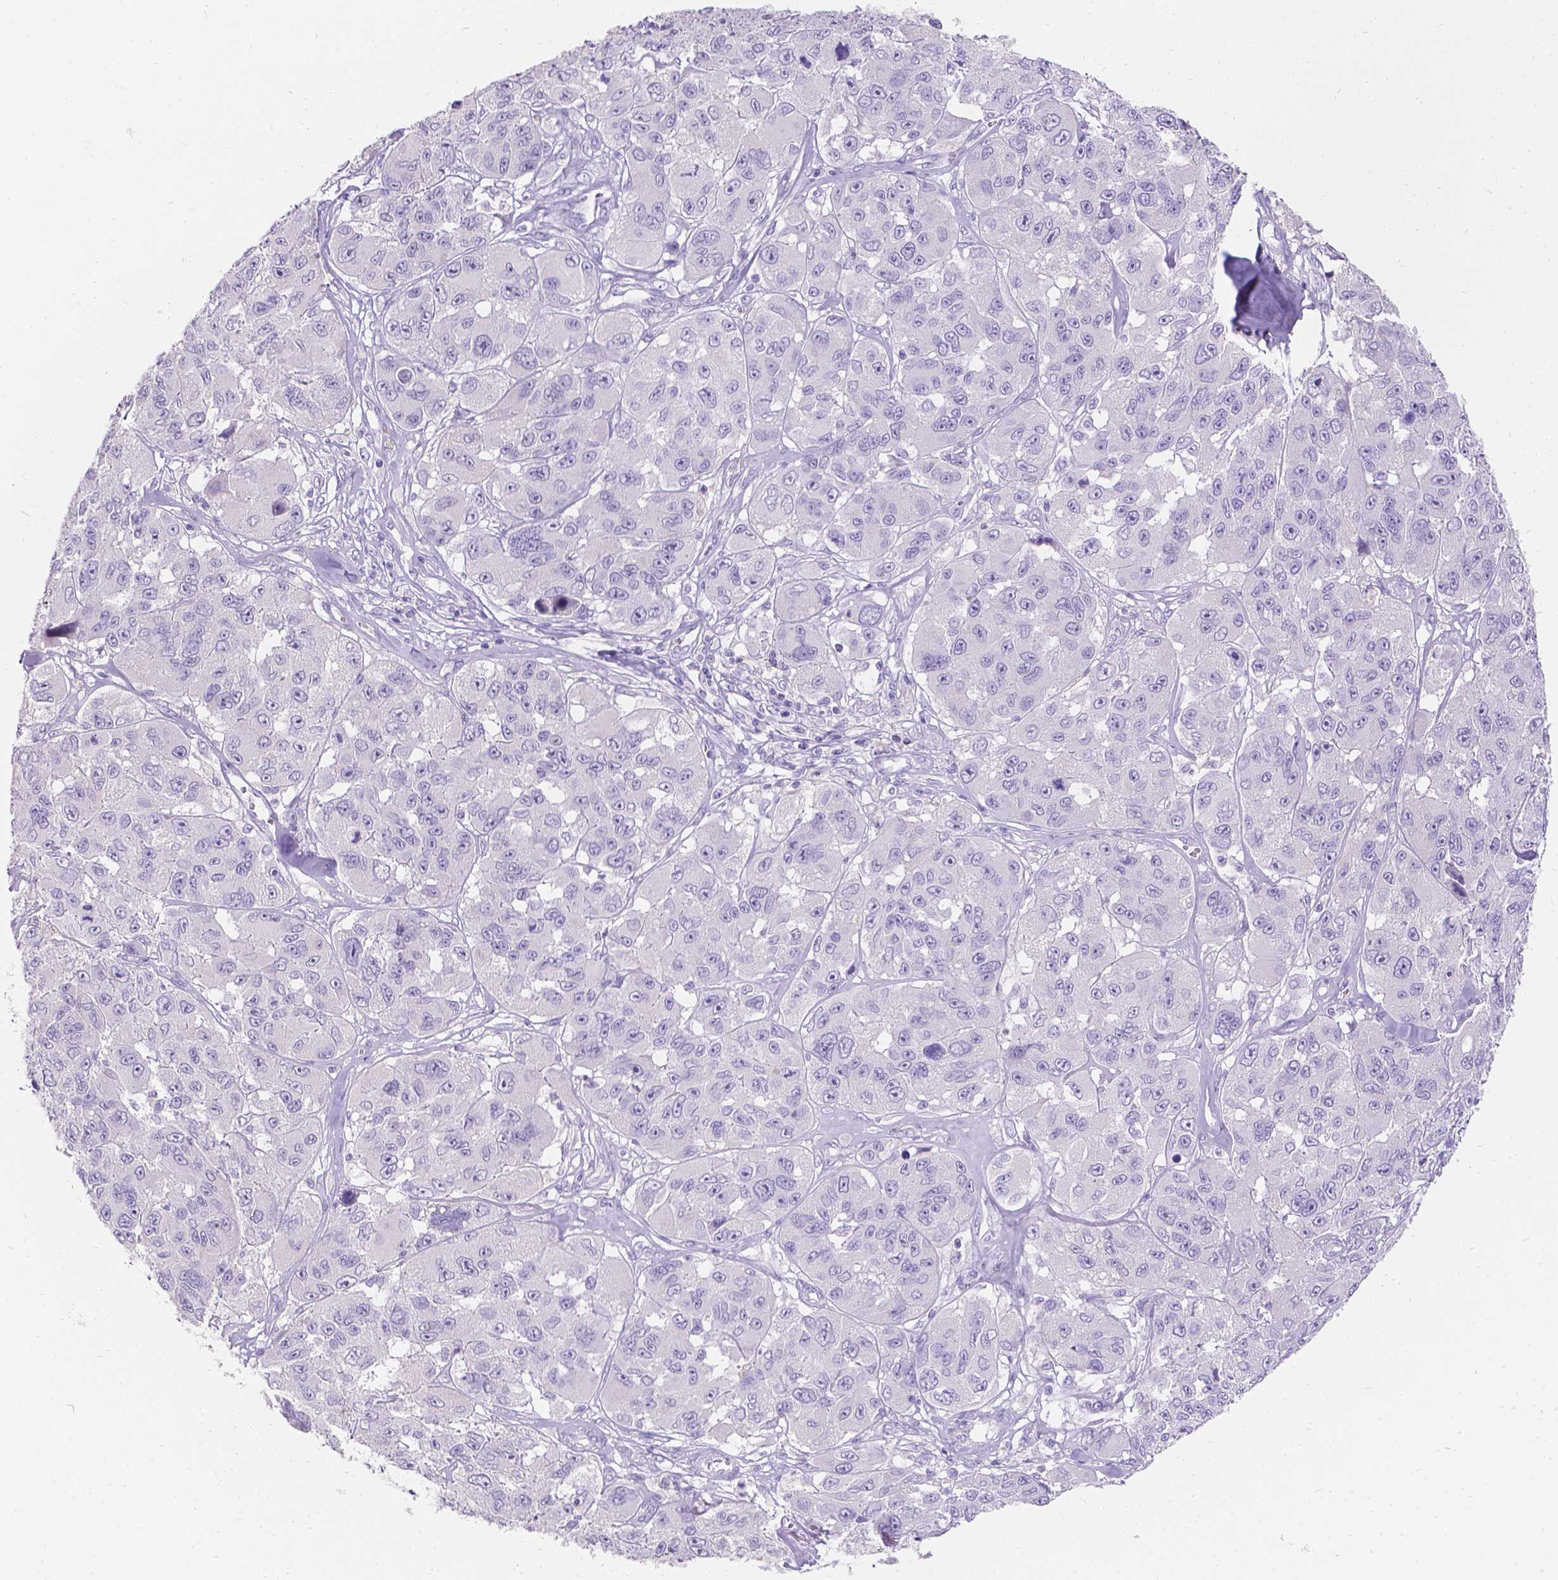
{"staining": {"intensity": "negative", "quantity": "none", "location": "none"}, "tissue": "melanoma", "cell_type": "Tumor cells", "image_type": "cancer", "snomed": [{"axis": "morphology", "description": "Malignant melanoma, NOS"}, {"axis": "topography", "description": "Skin"}], "caption": "The IHC image has no significant positivity in tumor cells of melanoma tissue.", "gene": "GNRHR", "patient": {"sex": "female", "age": 66}}